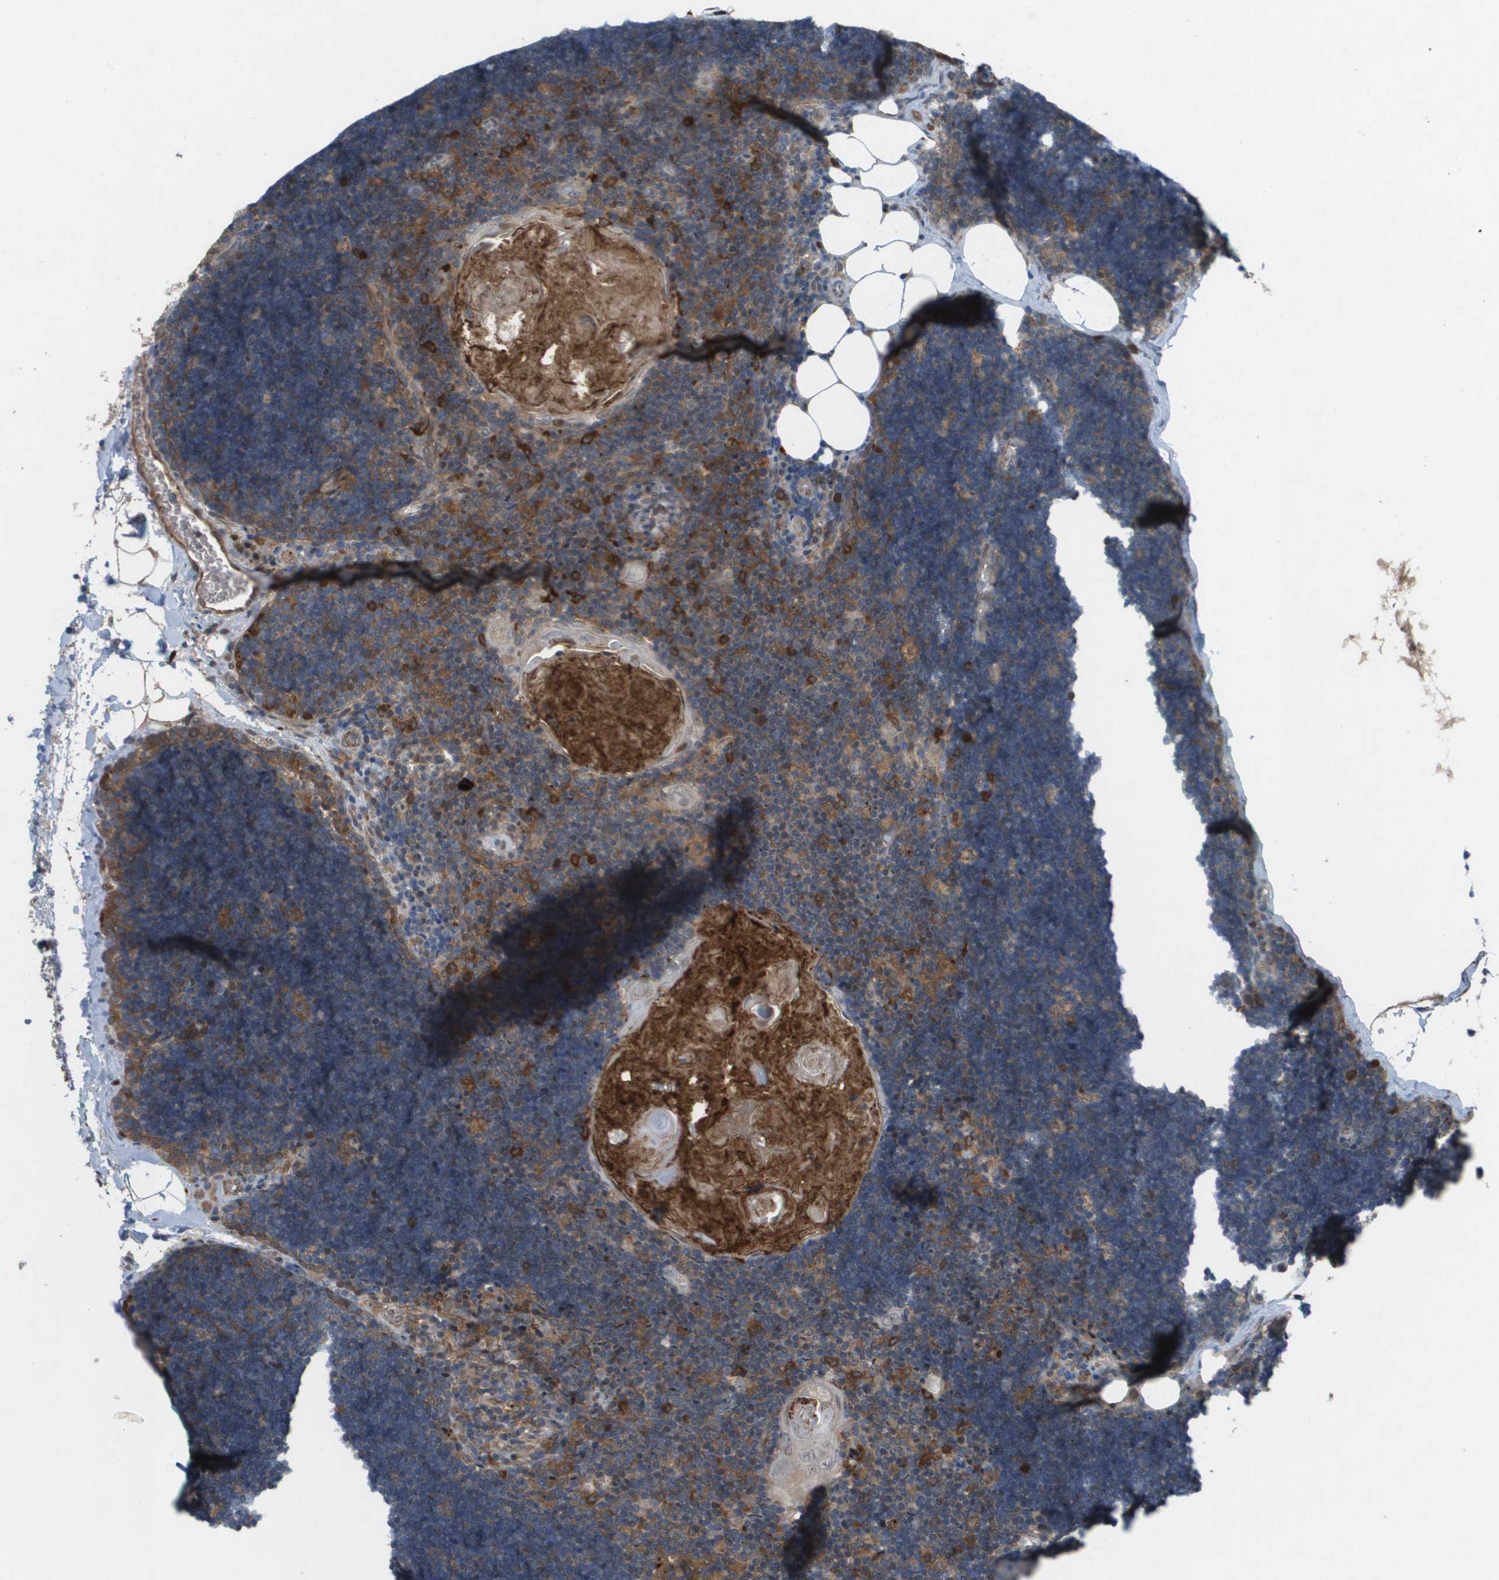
{"staining": {"intensity": "moderate", "quantity": ">75%", "location": "cytoplasmic/membranous"}, "tissue": "lymph node", "cell_type": "Germinal center cells", "image_type": "normal", "snomed": [{"axis": "morphology", "description": "Normal tissue, NOS"}, {"axis": "topography", "description": "Lymph node"}], "caption": "Immunohistochemistry (IHC) staining of benign lymph node, which displays medium levels of moderate cytoplasmic/membranous positivity in about >75% of germinal center cells indicating moderate cytoplasmic/membranous protein staining. The staining was performed using DAB (3,3'-diaminobenzidine) (brown) for protein detection and nuclei were counterstained in hematoxylin (blue).", "gene": "PALD1", "patient": {"sex": "male", "age": 33}}